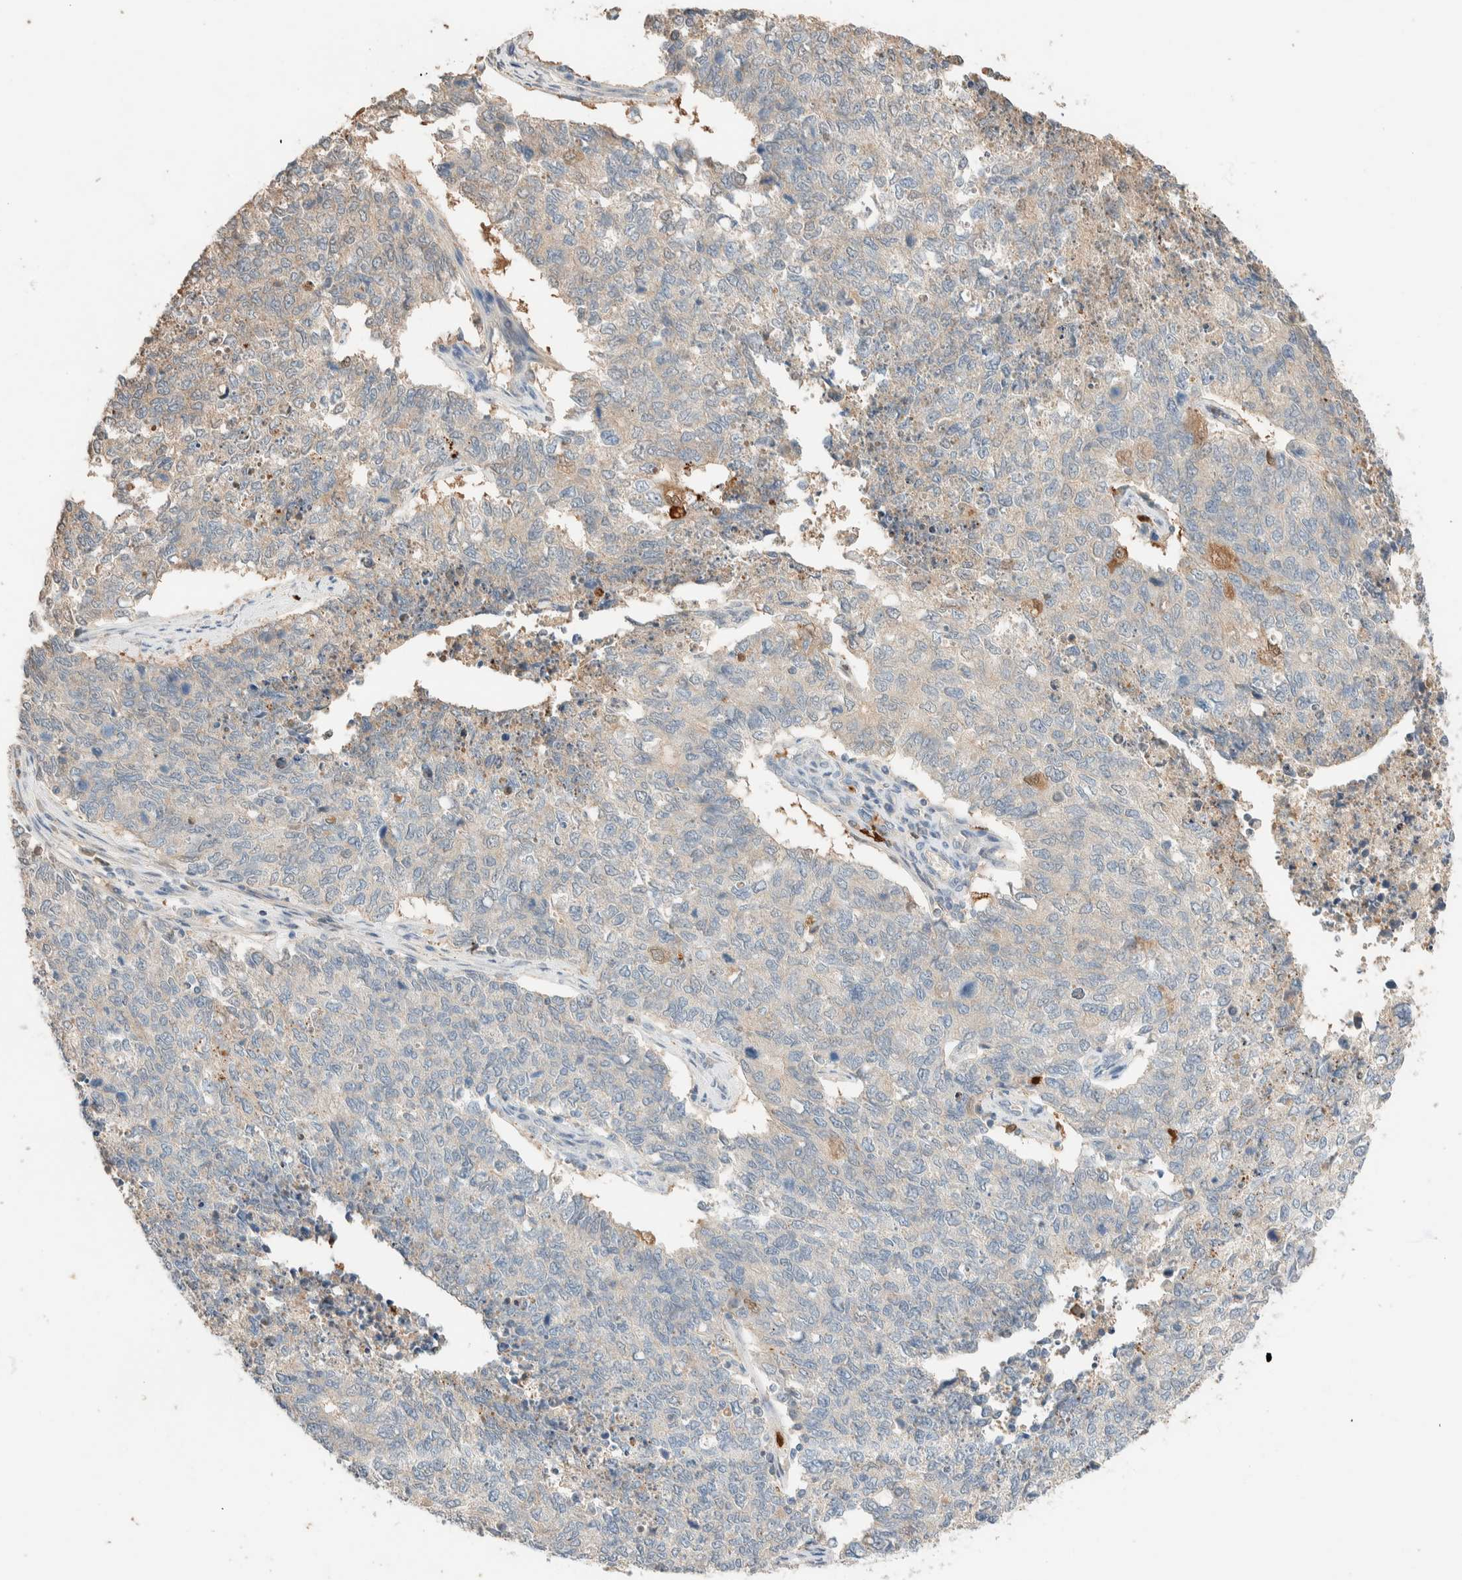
{"staining": {"intensity": "negative", "quantity": "none", "location": "none"}, "tissue": "cervical cancer", "cell_type": "Tumor cells", "image_type": "cancer", "snomed": [{"axis": "morphology", "description": "Squamous cell carcinoma, NOS"}, {"axis": "topography", "description": "Cervix"}], "caption": "The immunohistochemistry (IHC) micrograph has no significant positivity in tumor cells of squamous cell carcinoma (cervical) tissue.", "gene": "SETD4", "patient": {"sex": "female", "age": 63}}